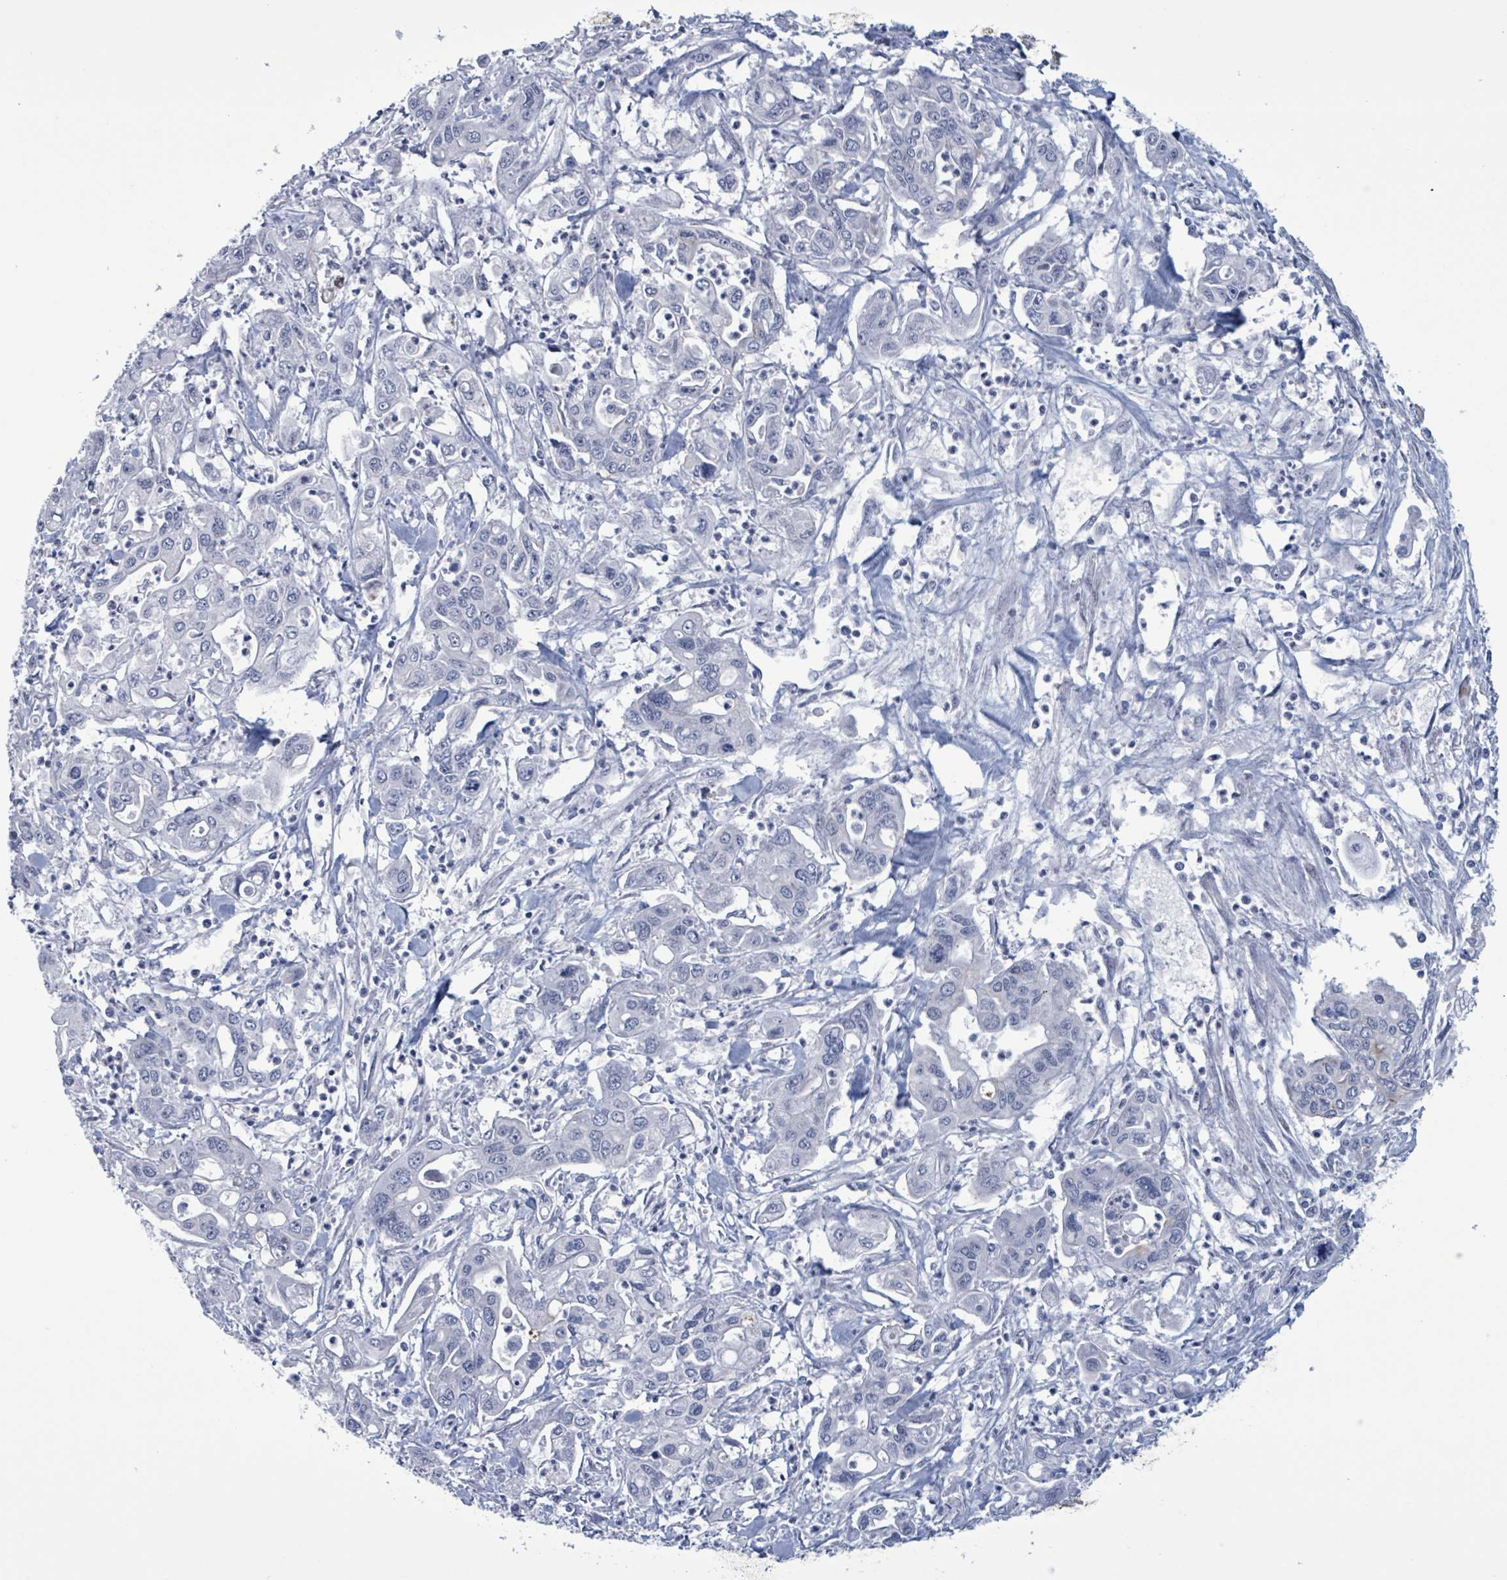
{"staining": {"intensity": "negative", "quantity": "none", "location": "none"}, "tissue": "pancreatic cancer", "cell_type": "Tumor cells", "image_type": "cancer", "snomed": [{"axis": "morphology", "description": "Adenocarcinoma, NOS"}, {"axis": "topography", "description": "Pancreas"}], "caption": "A high-resolution histopathology image shows immunohistochemistry (IHC) staining of pancreatic adenocarcinoma, which displays no significant expression in tumor cells. (DAB IHC visualized using brightfield microscopy, high magnification).", "gene": "CT45A5", "patient": {"sex": "male", "age": 62}}